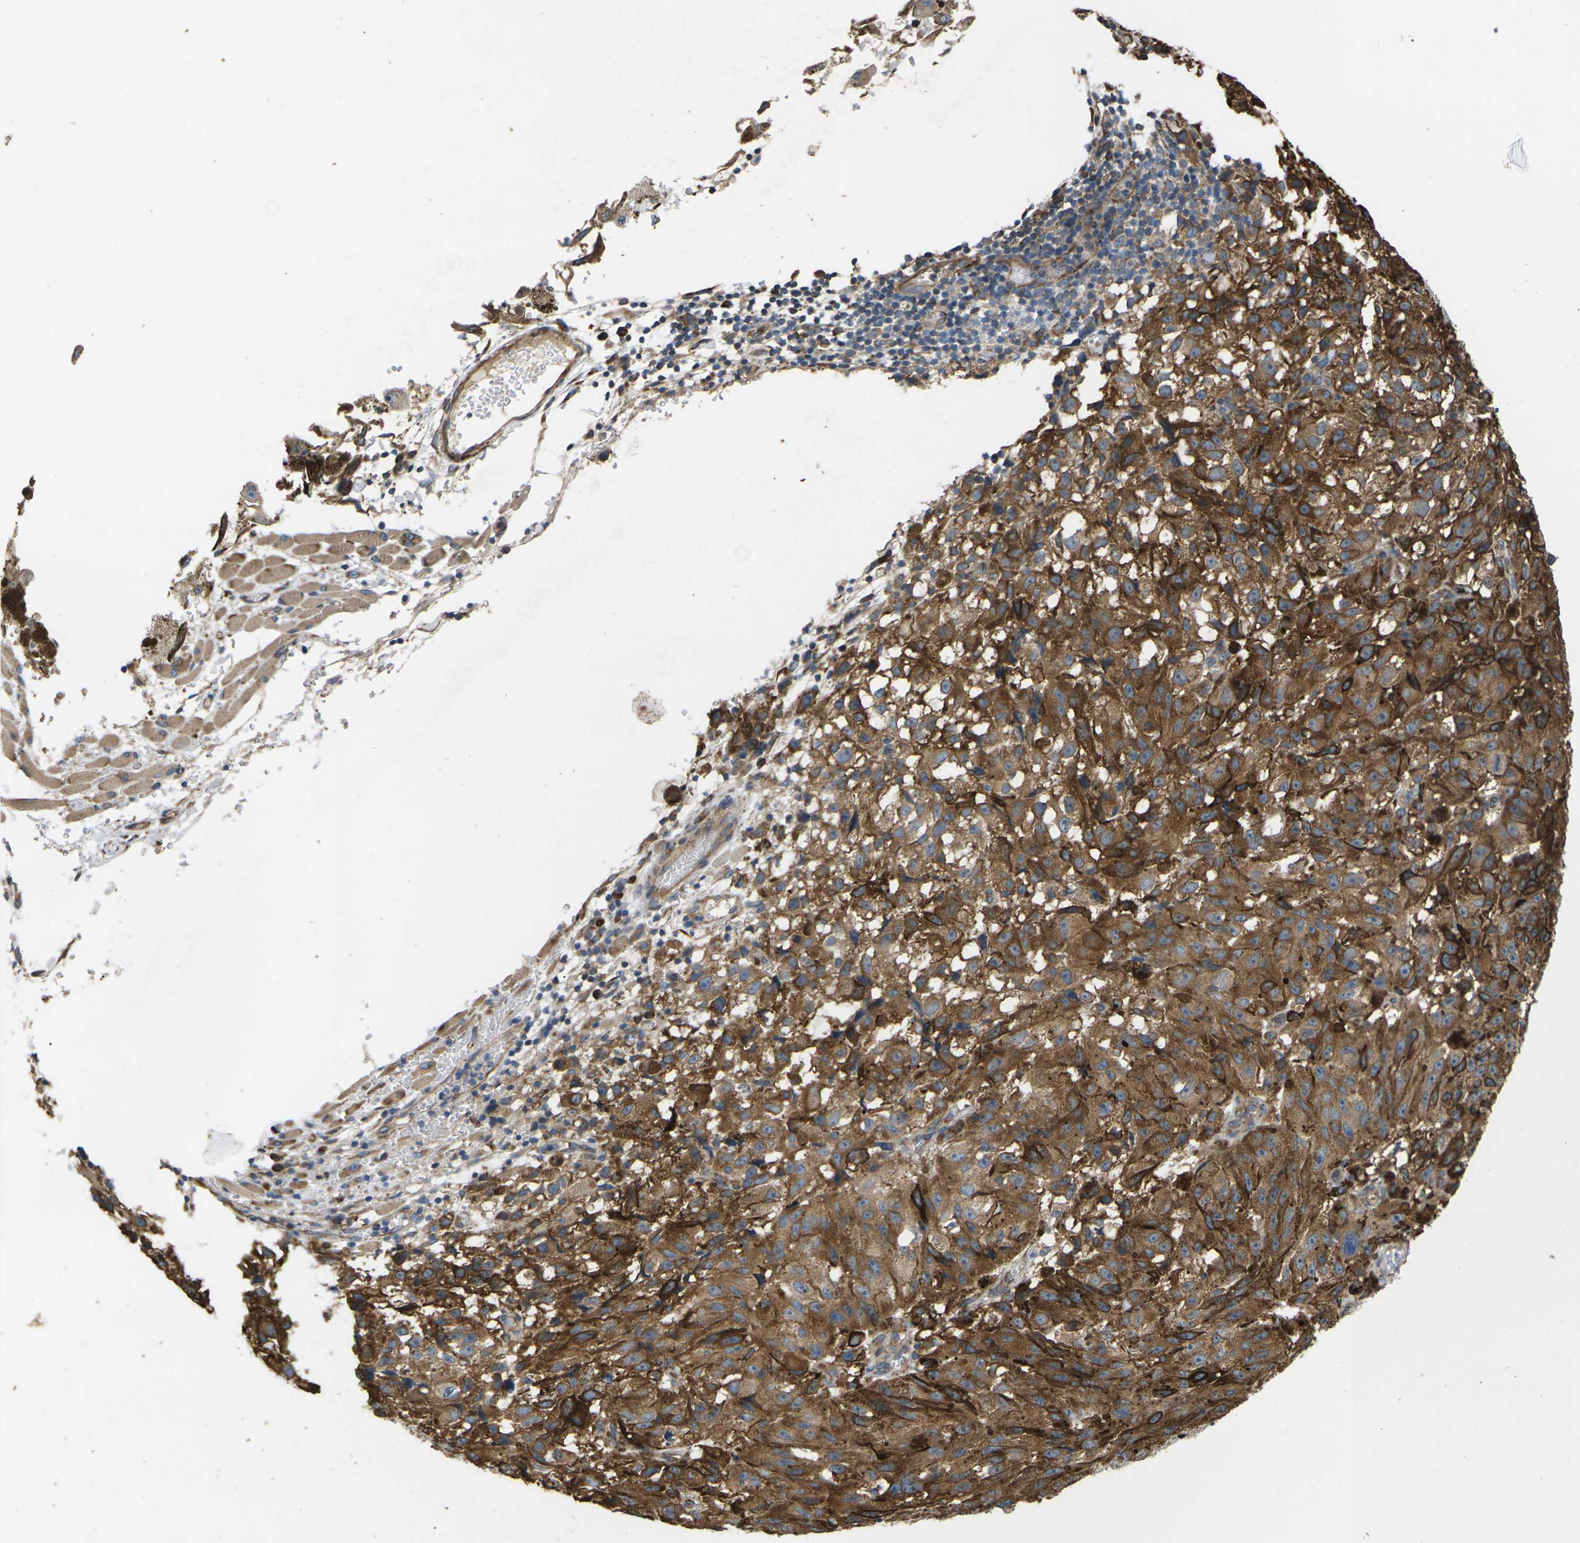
{"staining": {"intensity": "moderate", "quantity": ">75%", "location": "cytoplasmic/membranous"}, "tissue": "melanoma", "cell_type": "Tumor cells", "image_type": "cancer", "snomed": [{"axis": "morphology", "description": "Malignant melanoma, NOS"}, {"axis": "topography", "description": "Skin"}], "caption": "Protein expression analysis of melanoma demonstrates moderate cytoplasmic/membranous expression in about >75% of tumor cells.", "gene": "KLHDC8B", "patient": {"sex": "female", "age": 104}}